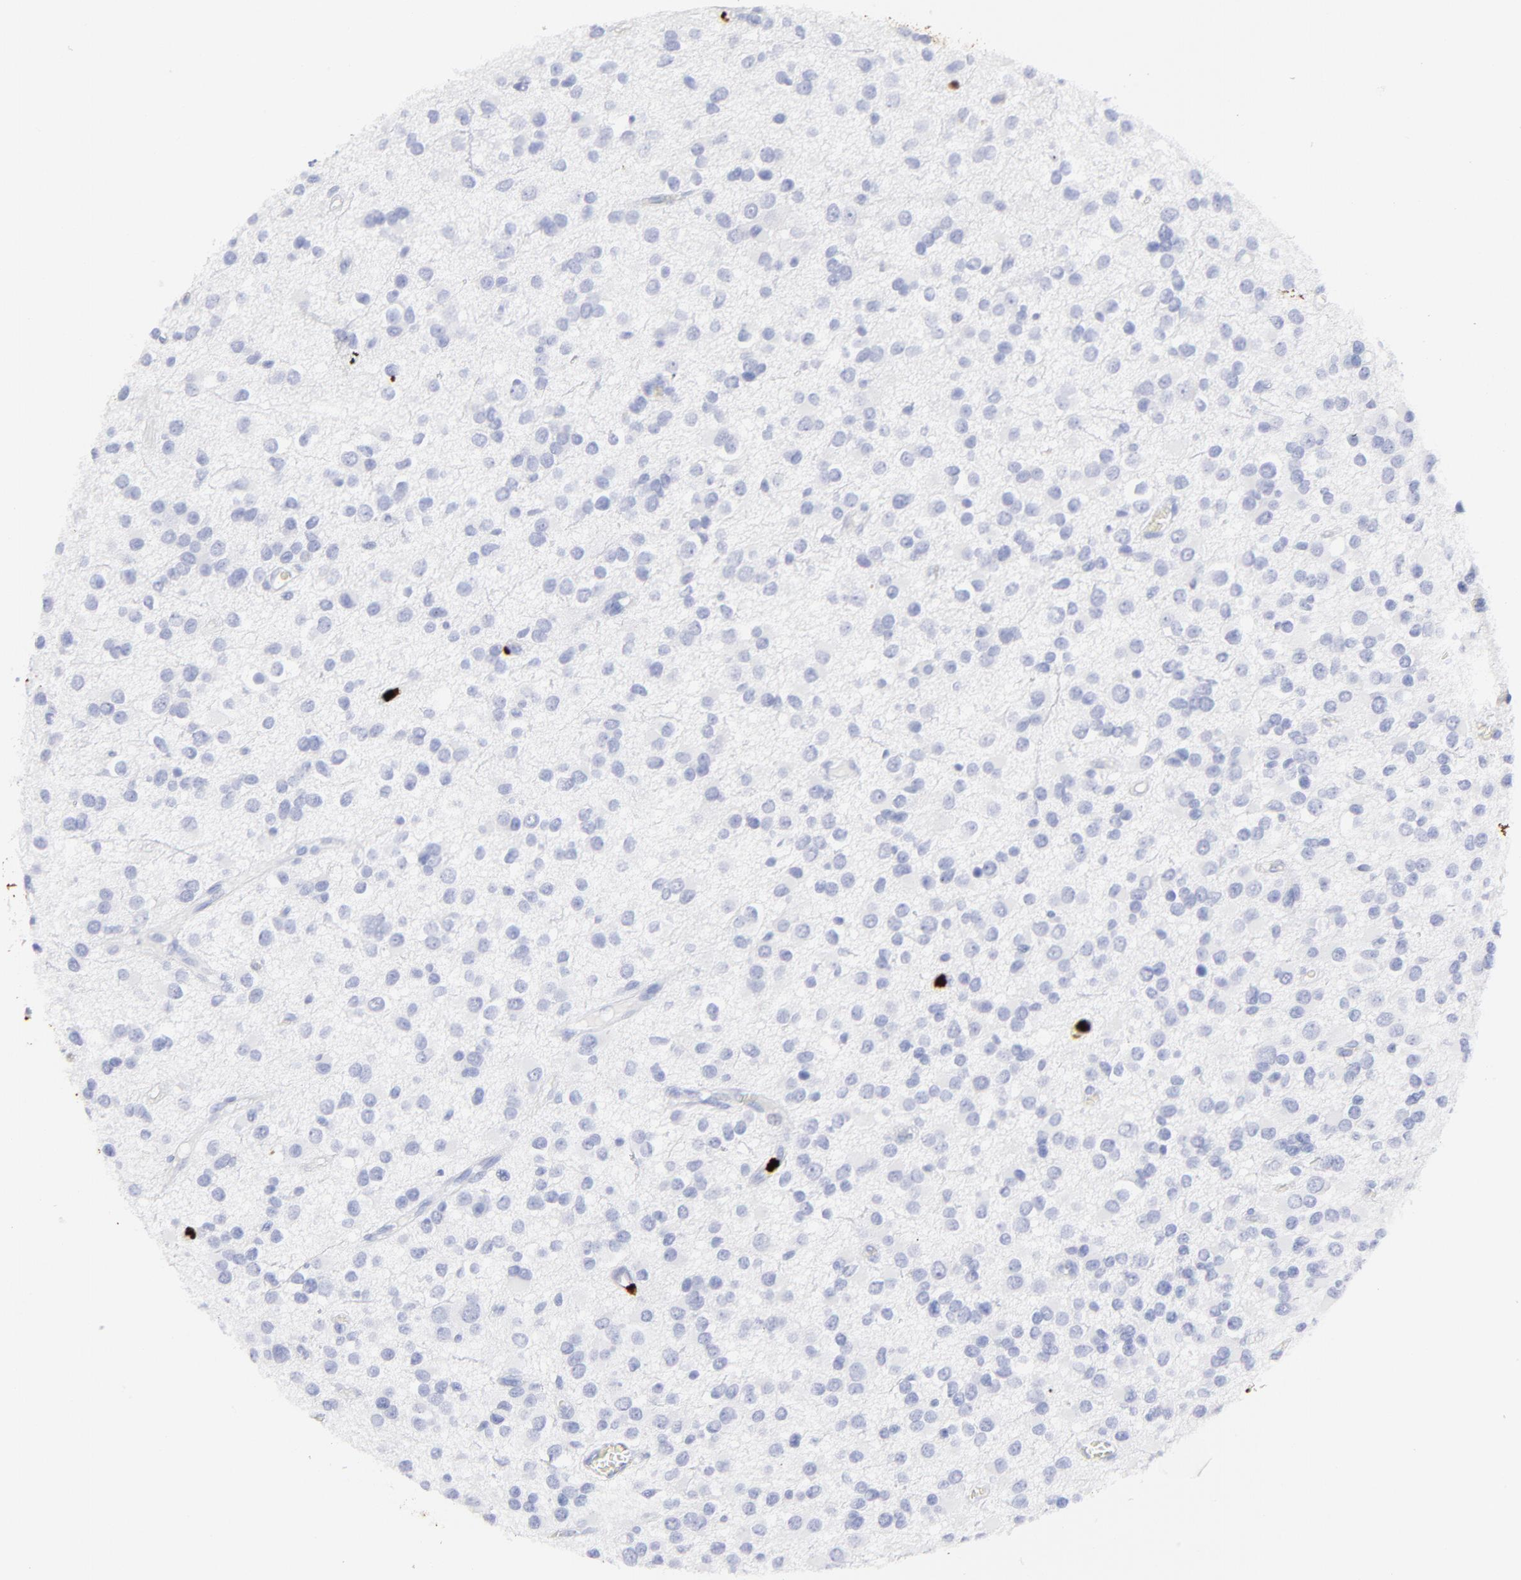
{"staining": {"intensity": "negative", "quantity": "none", "location": "none"}, "tissue": "glioma", "cell_type": "Tumor cells", "image_type": "cancer", "snomed": [{"axis": "morphology", "description": "Glioma, malignant, Low grade"}, {"axis": "topography", "description": "Brain"}], "caption": "A photomicrograph of human glioma is negative for staining in tumor cells.", "gene": "S100A12", "patient": {"sex": "male", "age": 42}}